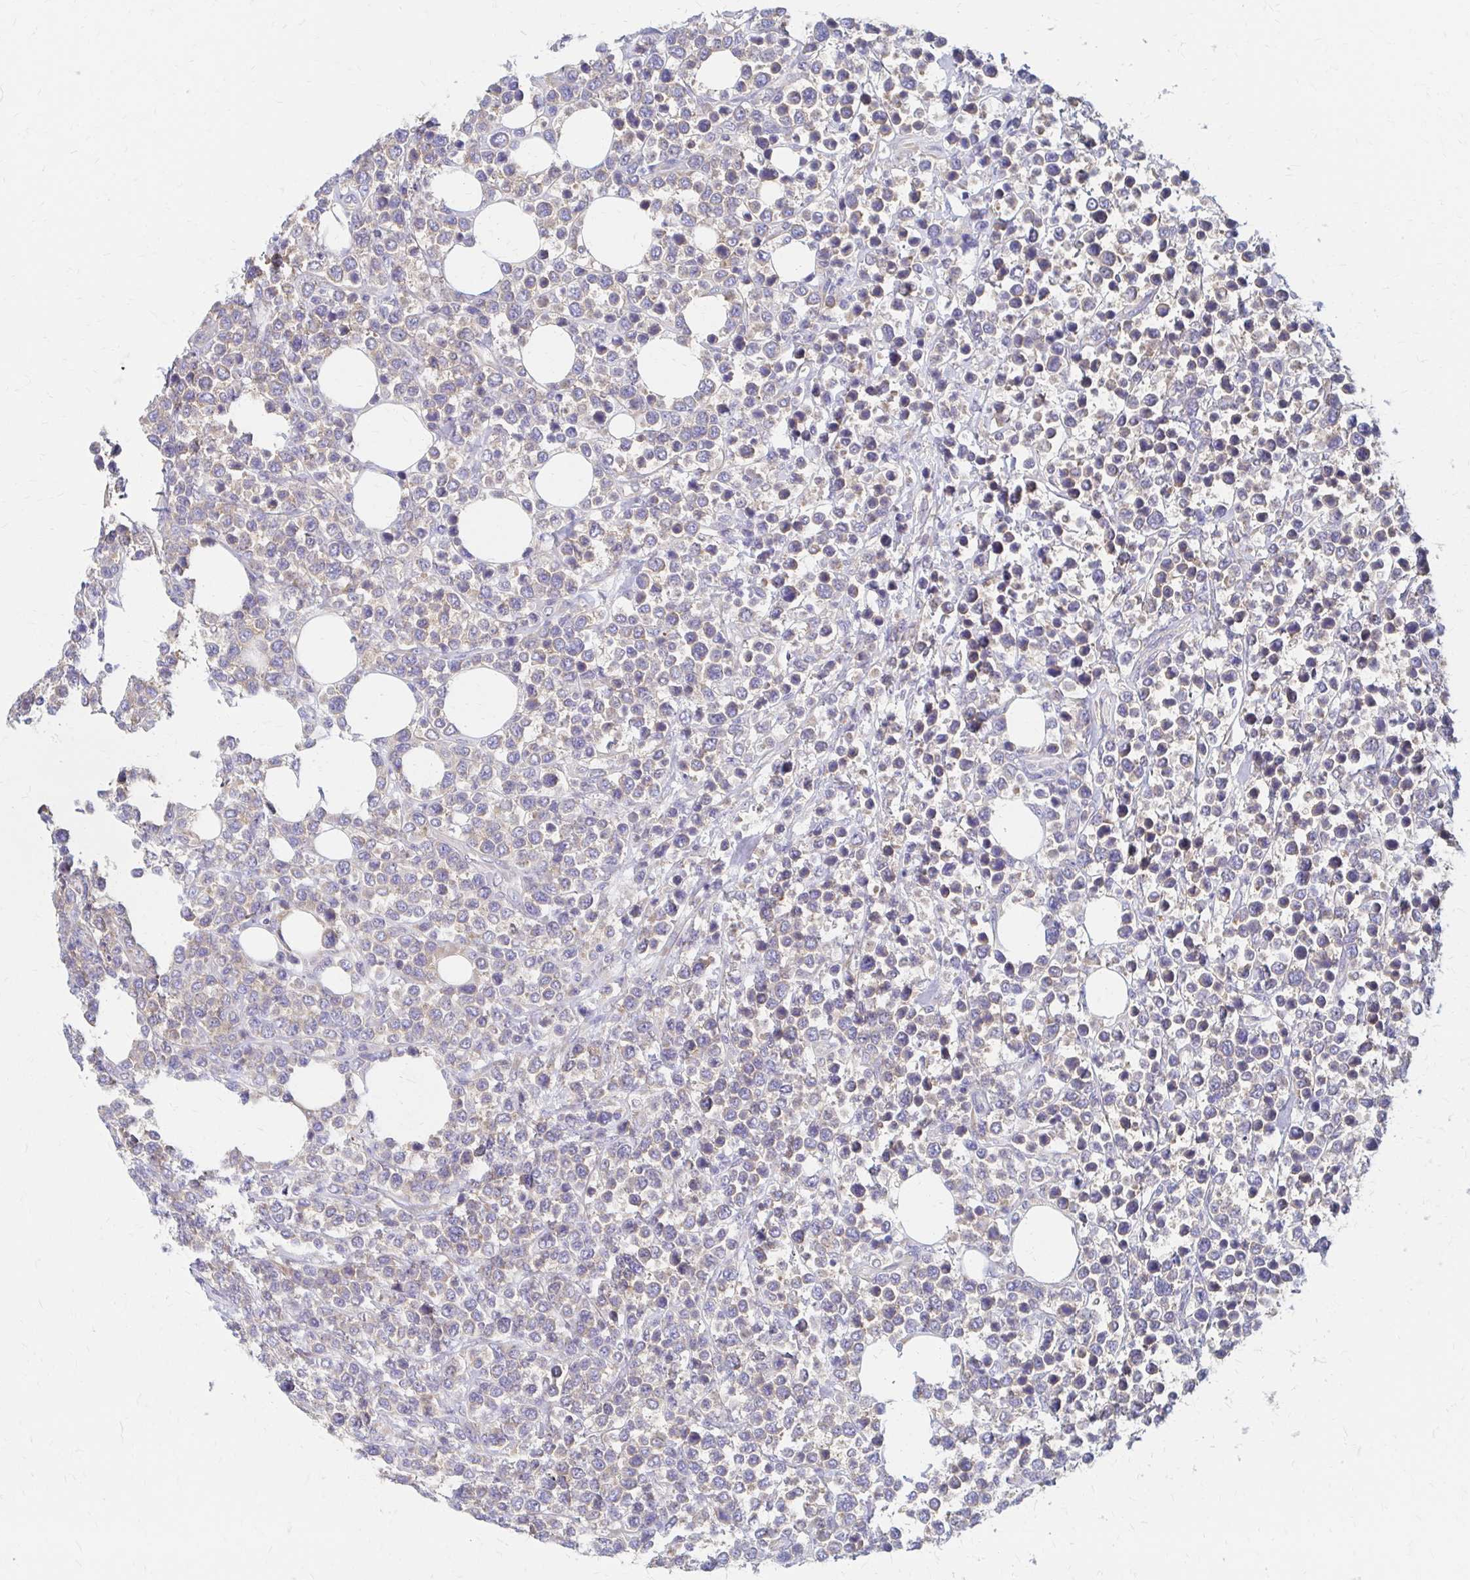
{"staining": {"intensity": "negative", "quantity": "none", "location": "none"}, "tissue": "lymphoma", "cell_type": "Tumor cells", "image_type": "cancer", "snomed": [{"axis": "morphology", "description": "Malignant lymphoma, non-Hodgkin's type, High grade"}, {"axis": "topography", "description": "Soft tissue"}], "caption": "This micrograph is of lymphoma stained with immunohistochemistry (IHC) to label a protein in brown with the nuclei are counter-stained blue. There is no staining in tumor cells.", "gene": "RPL27A", "patient": {"sex": "female", "age": 56}}